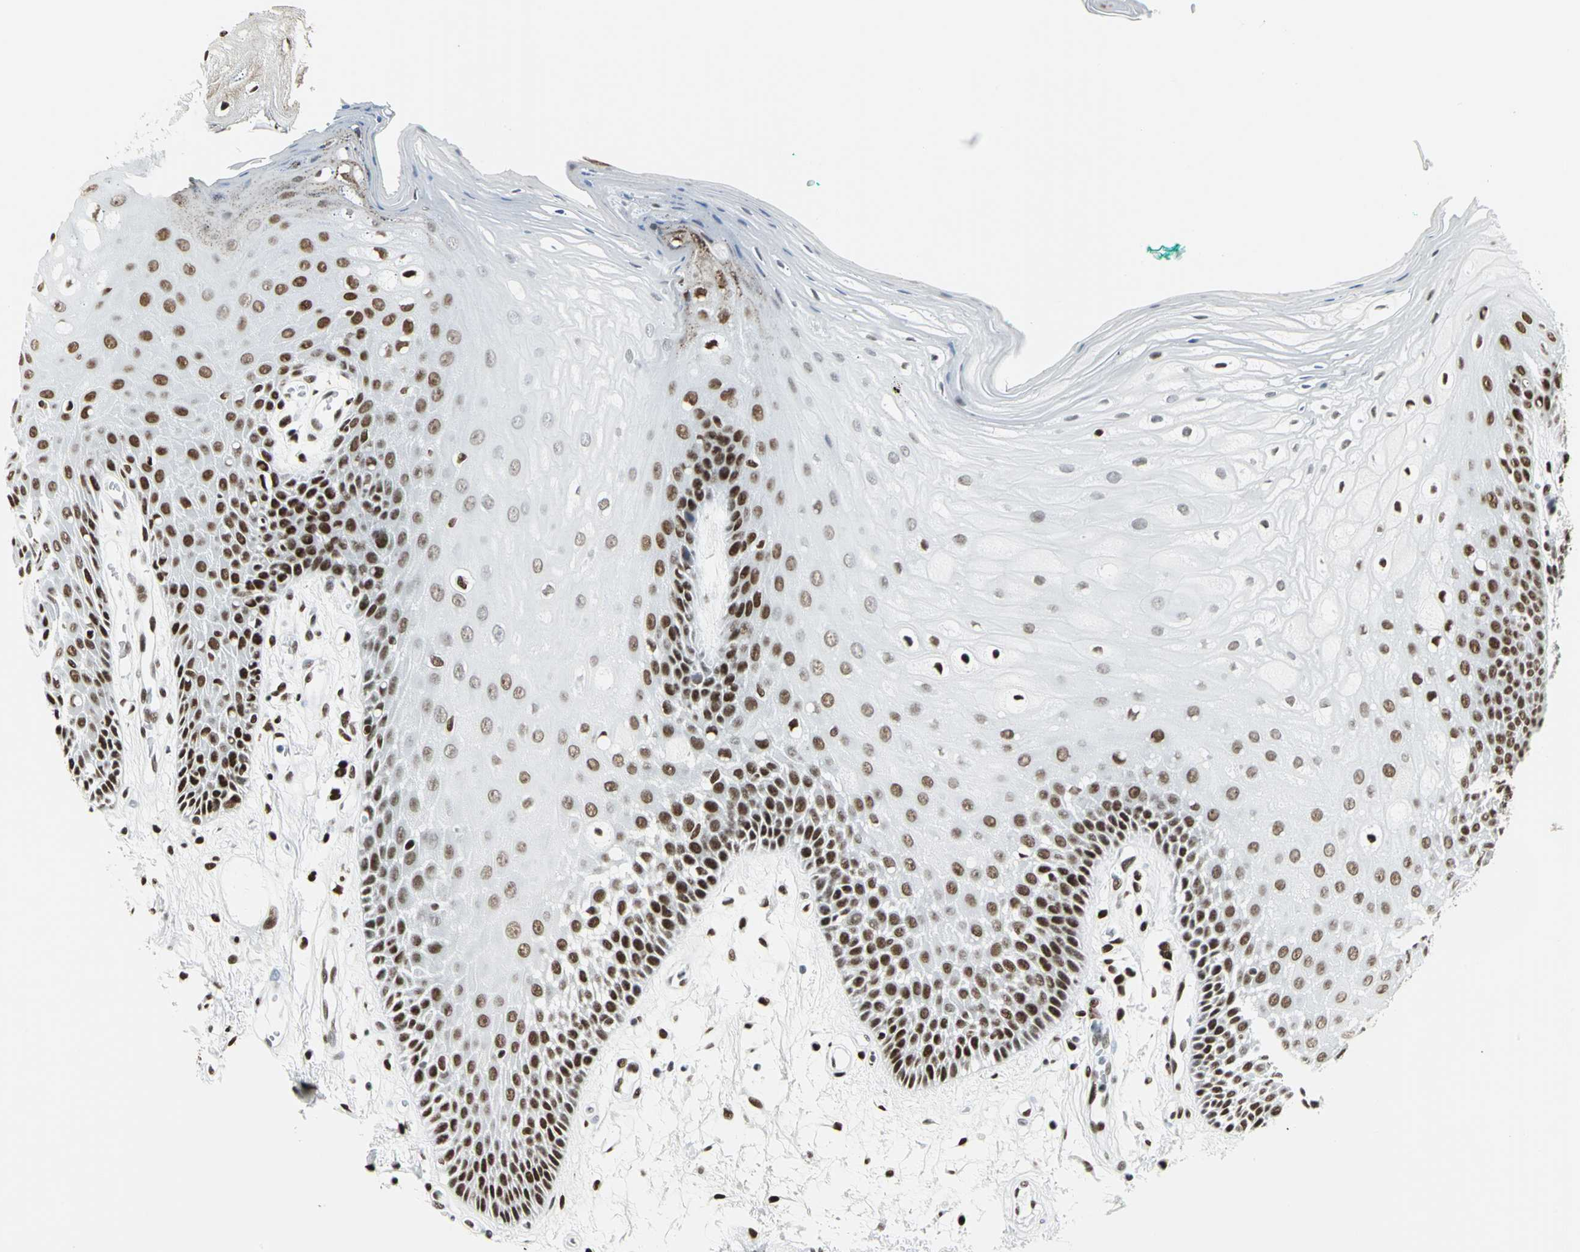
{"staining": {"intensity": "strong", "quantity": ">75%", "location": "nuclear"}, "tissue": "oral mucosa", "cell_type": "Squamous epithelial cells", "image_type": "normal", "snomed": [{"axis": "morphology", "description": "Normal tissue, NOS"}, {"axis": "morphology", "description": "Squamous cell carcinoma, NOS"}, {"axis": "topography", "description": "Skeletal muscle"}, {"axis": "topography", "description": "Oral tissue"}, {"axis": "topography", "description": "Head-Neck"}], "caption": "Strong nuclear staining is seen in about >75% of squamous epithelial cells in unremarkable oral mucosa. The staining was performed using DAB (3,3'-diaminobenzidine), with brown indicating positive protein expression. Nuclei are stained blue with hematoxylin.", "gene": "HDAC2", "patient": {"sex": "female", "age": 84}}